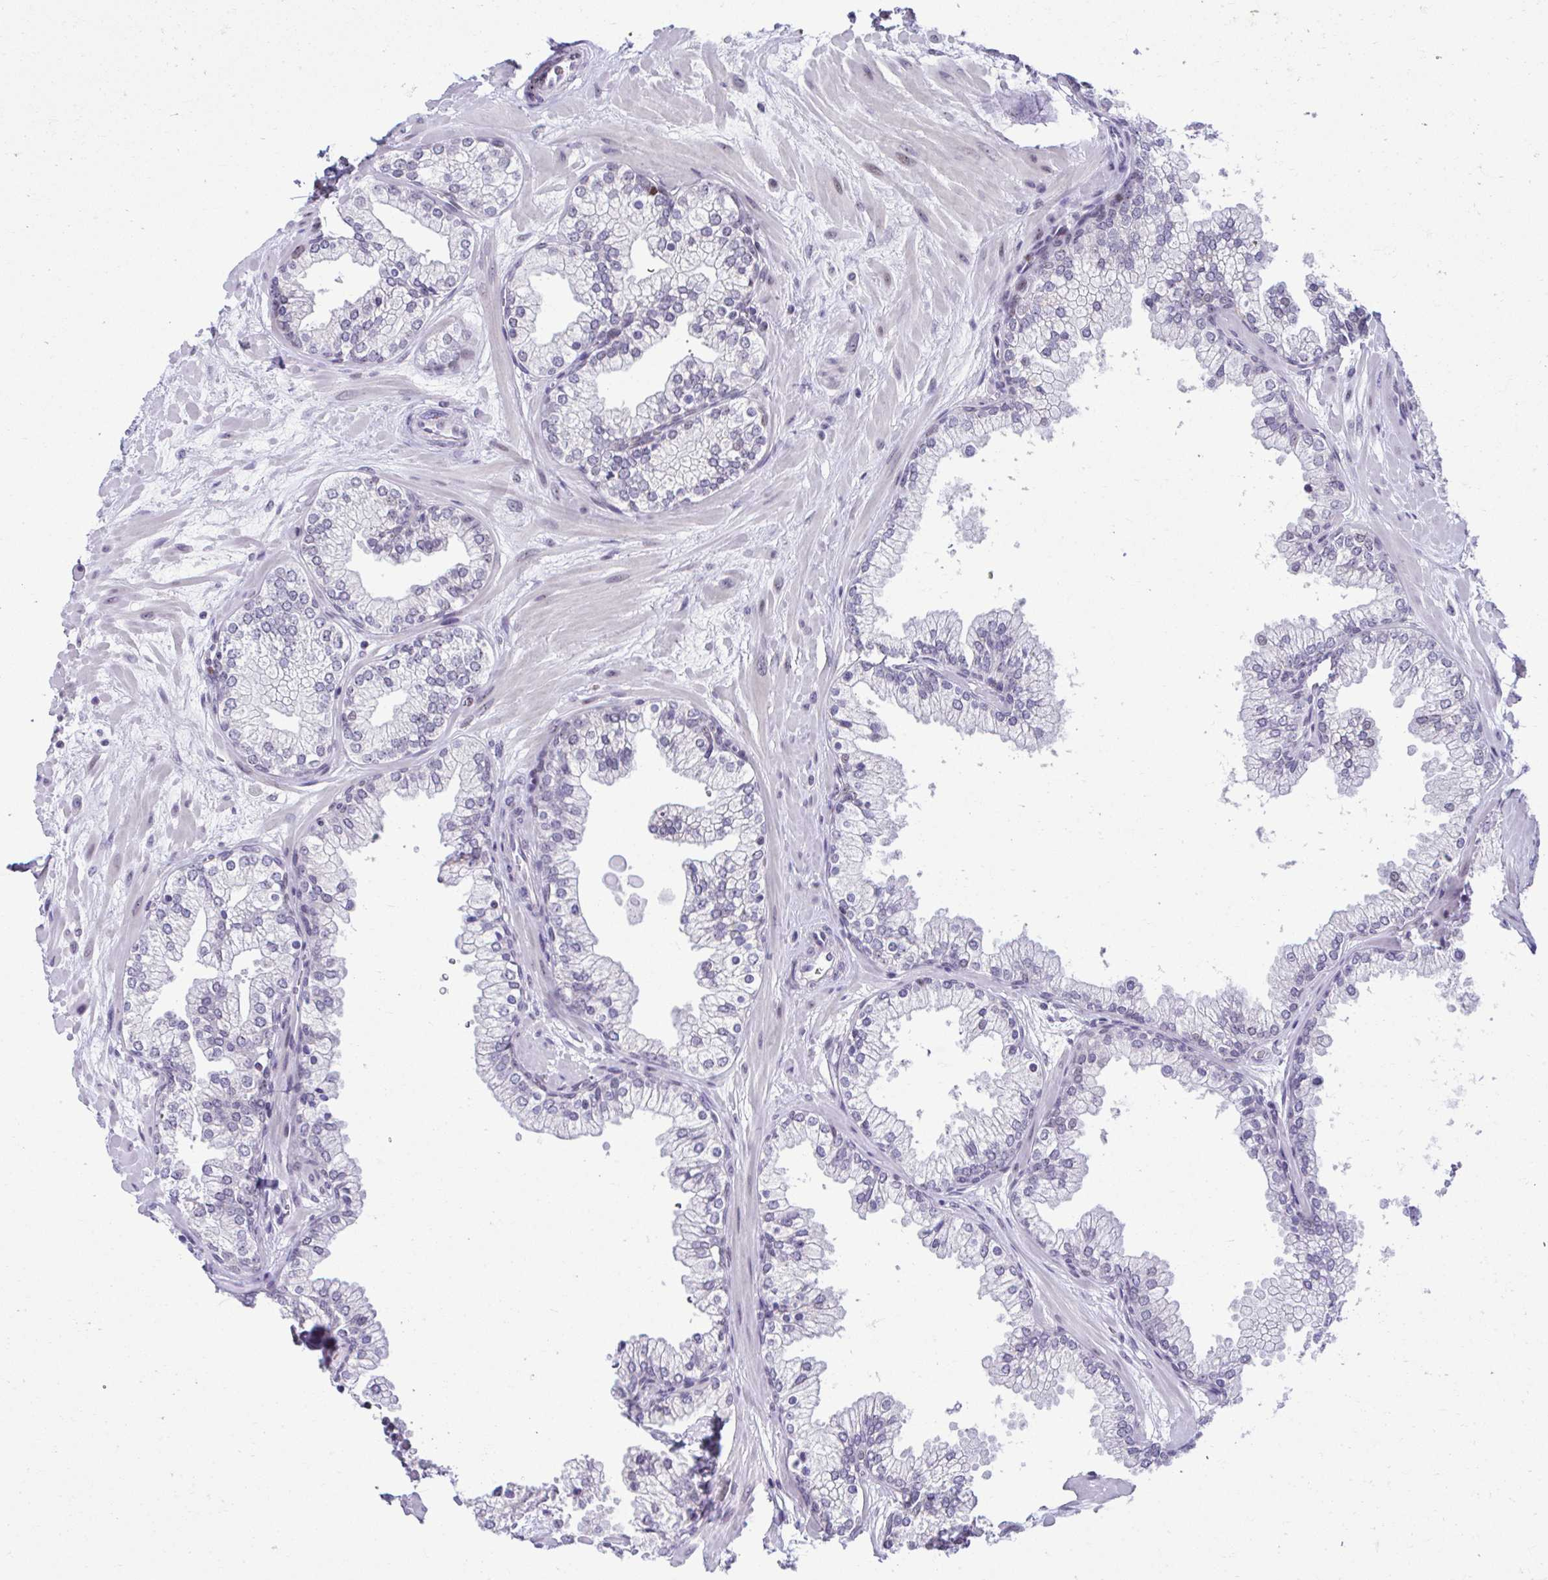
{"staining": {"intensity": "weak", "quantity": "<25%", "location": "nuclear"}, "tissue": "prostate", "cell_type": "Glandular cells", "image_type": "normal", "snomed": [{"axis": "morphology", "description": "Normal tissue, NOS"}, {"axis": "topography", "description": "Prostate"}, {"axis": "topography", "description": "Peripheral nerve tissue"}], "caption": "There is no significant staining in glandular cells of prostate. (DAB (3,3'-diaminobenzidine) IHC, high magnification).", "gene": "CEP72", "patient": {"sex": "male", "age": 61}}